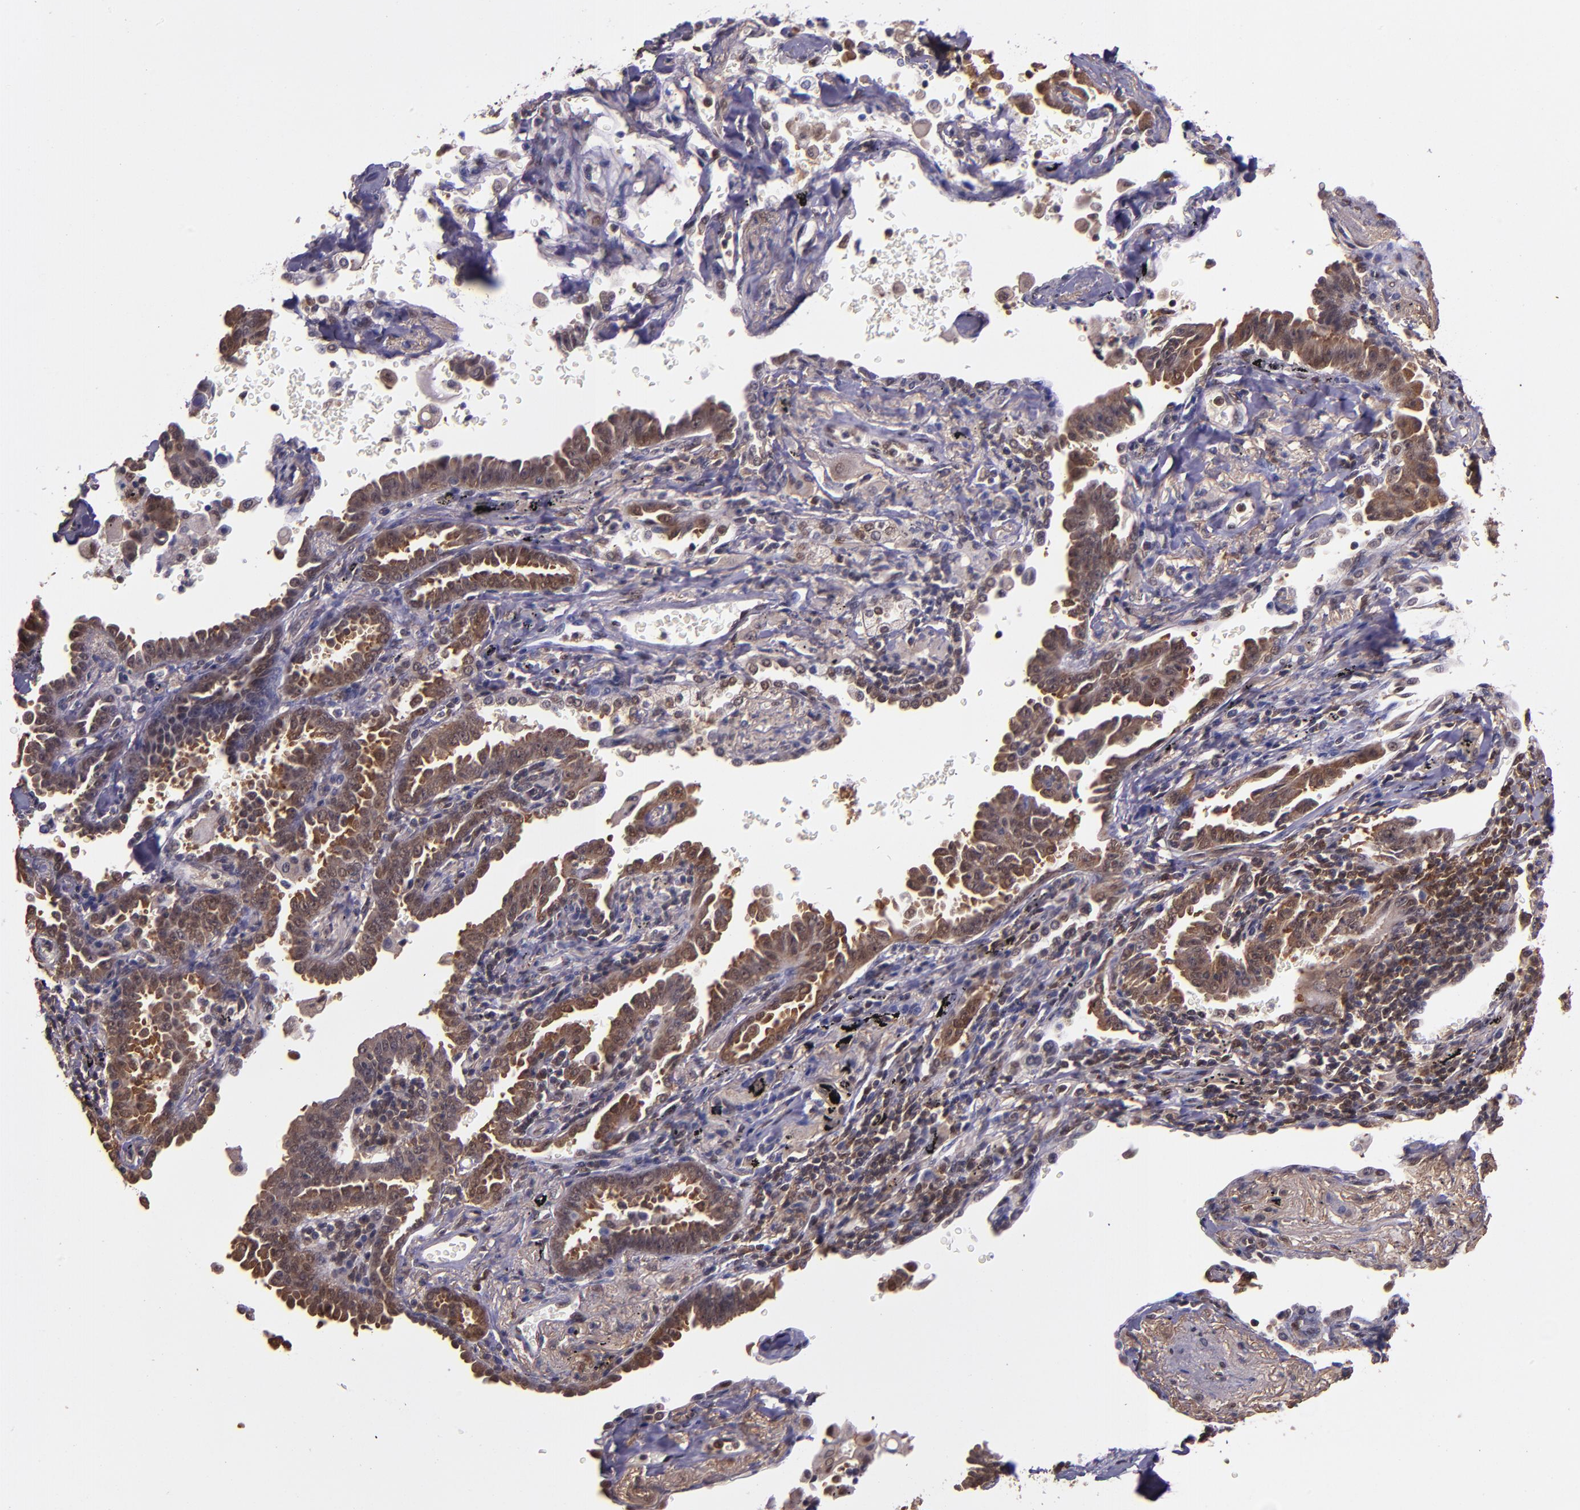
{"staining": {"intensity": "moderate", "quantity": ">75%", "location": "cytoplasmic/membranous,nuclear"}, "tissue": "lung cancer", "cell_type": "Tumor cells", "image_type": "cancer", "snomed": [{"axis": "morphology", "description": "Adenocarcinoma, NOS"}, {"axis": "topography", "description": "Lung"}], "caption": "A micrograph showing moderate cytoplasmic/membranous and nuclear expression in approximately >75% of tumor cells in lung adenocarcinoma, as visualized by brown immunohistochemical staining.", "gene": "STAT6", "patient": {"sex": "female", "age": 64}}